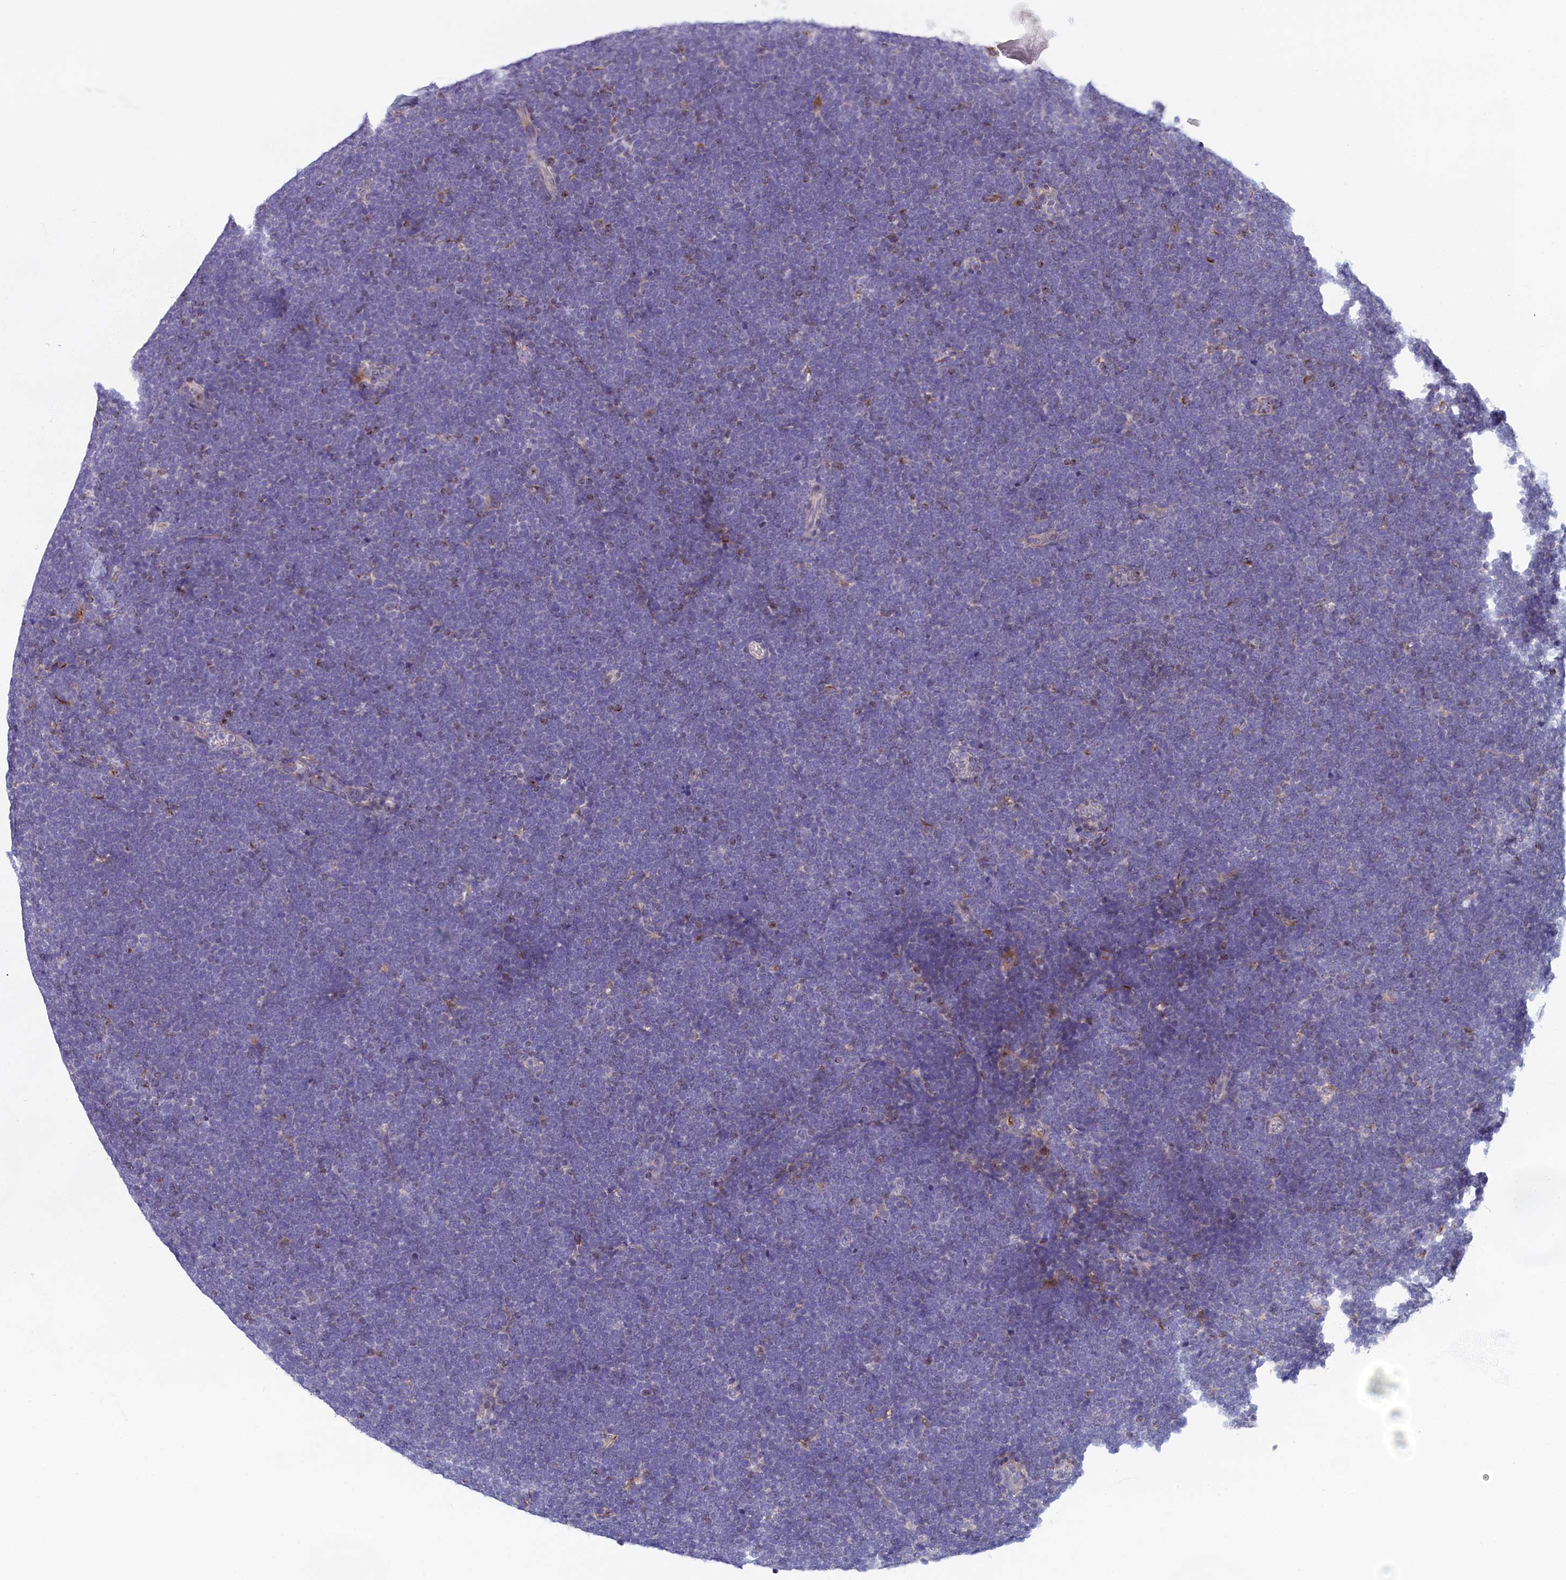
{"staining": {"intensity": "negative", "quantity": "none", "location": "none"}, "tissue": "lymphoma", "cell_type": "Tumor cells", "image_type": "cancer", "snomed": [{"axis": "morphology", "description": "Malignant lymphoma, non-Hodgkin's type, High grade"}, {"axis": "topography", "description": "Lymph node"}], "caption": "There is no significant expression in tumor cells of malignant lymphoma, non-Hodgkin's type (high-grade).", "gene": "NOL10", "patient": {"sex": "male", "age": 13}}